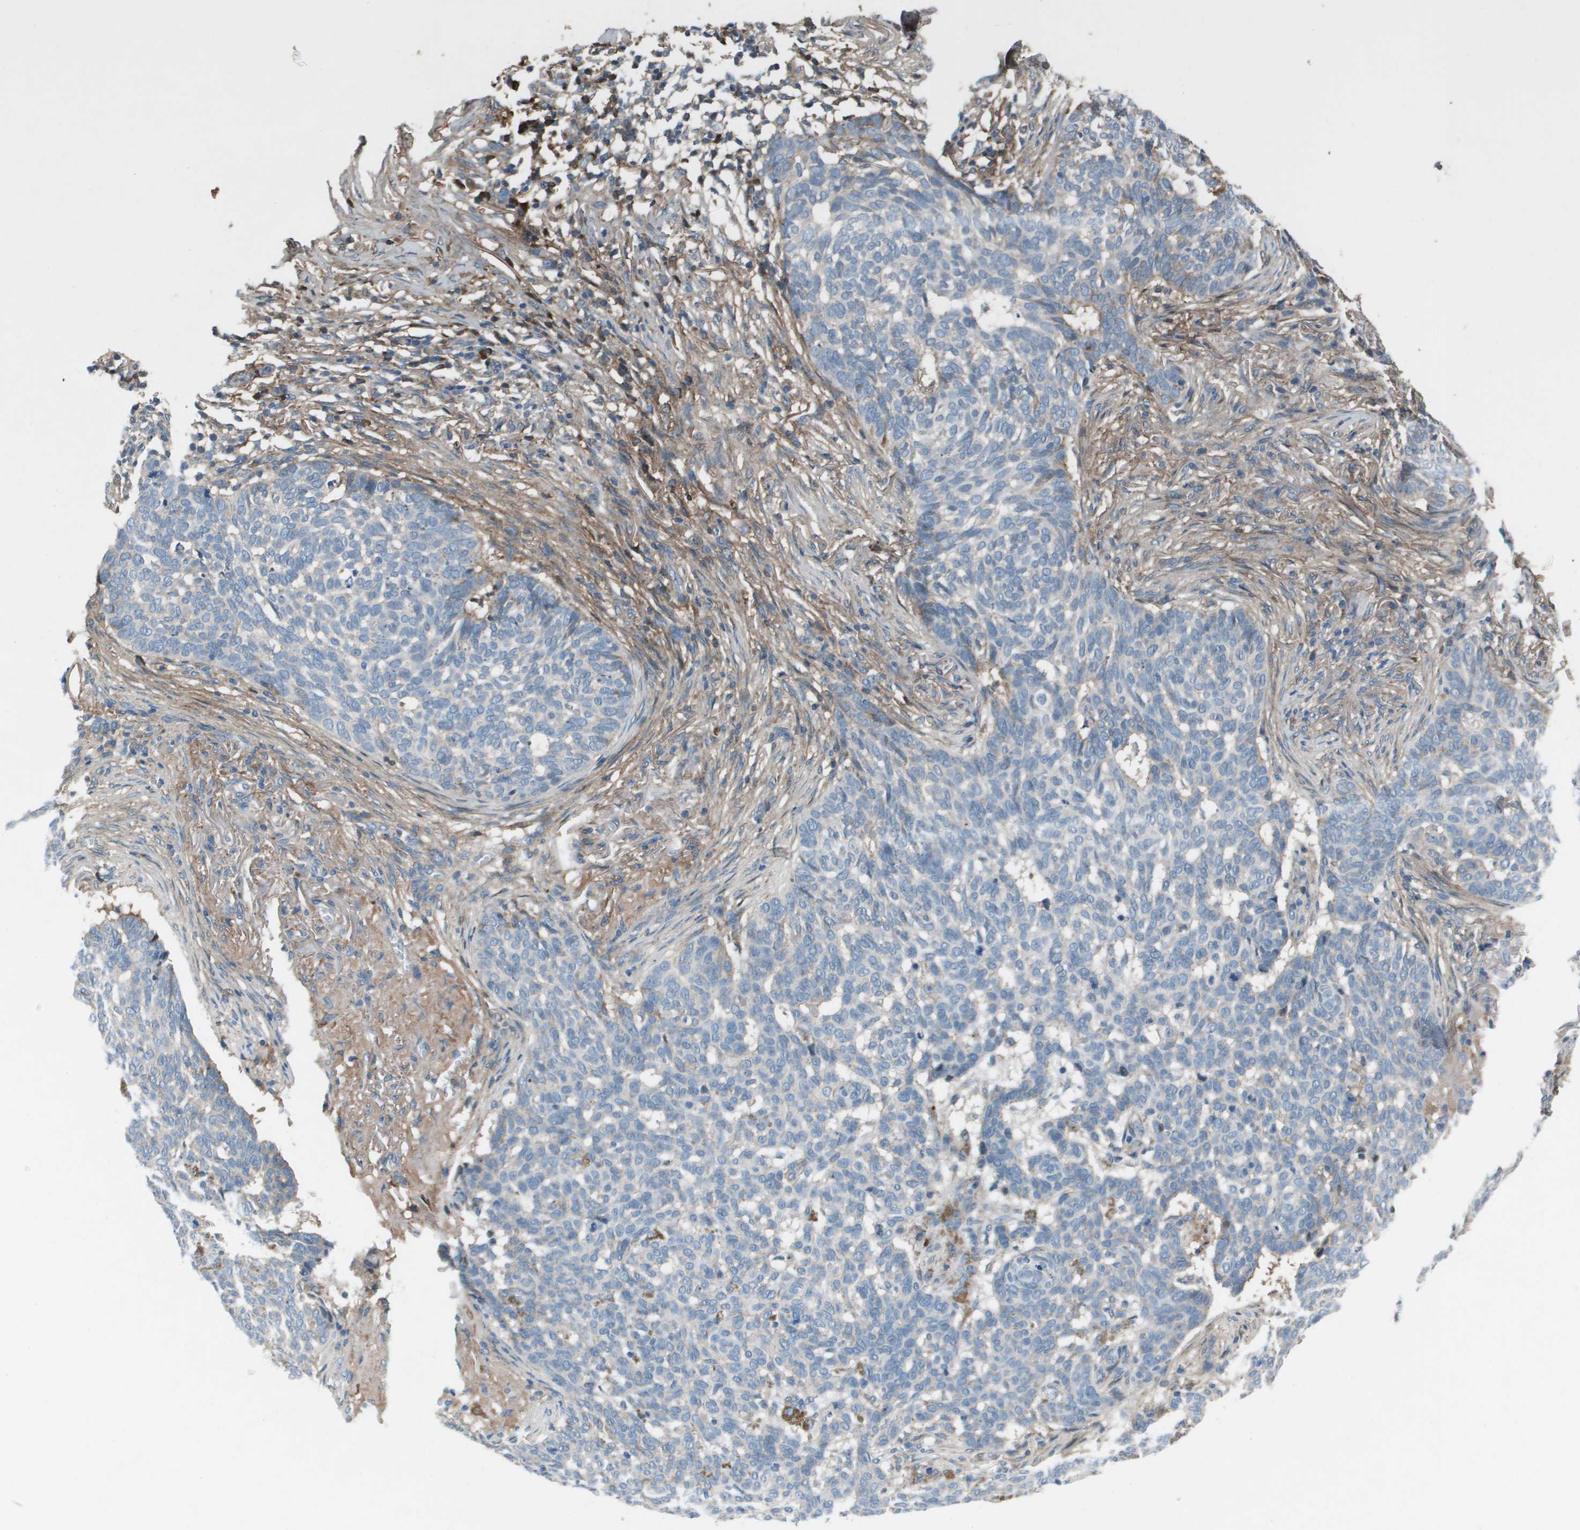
{"staining": {"intensity": "negative", "quantity": "none", "location": "none"}, "tissue": "skin cancer", "cell_type": "Tumor cells", "image_type": "cancer", "snomed": [{"axis": "morphology", "description": "Basal cell carcinoma"}, {"axis": "topography", "description": "Skin"}], "caption": "DAB (3,3'-diaminobenzidine) immunohistochemical staining of basal cell carcinoma (skin) reveals no significant expression in tumor cells.", "gene": "PCOLCE", "patient": {"sex": "male", "age": 85}}